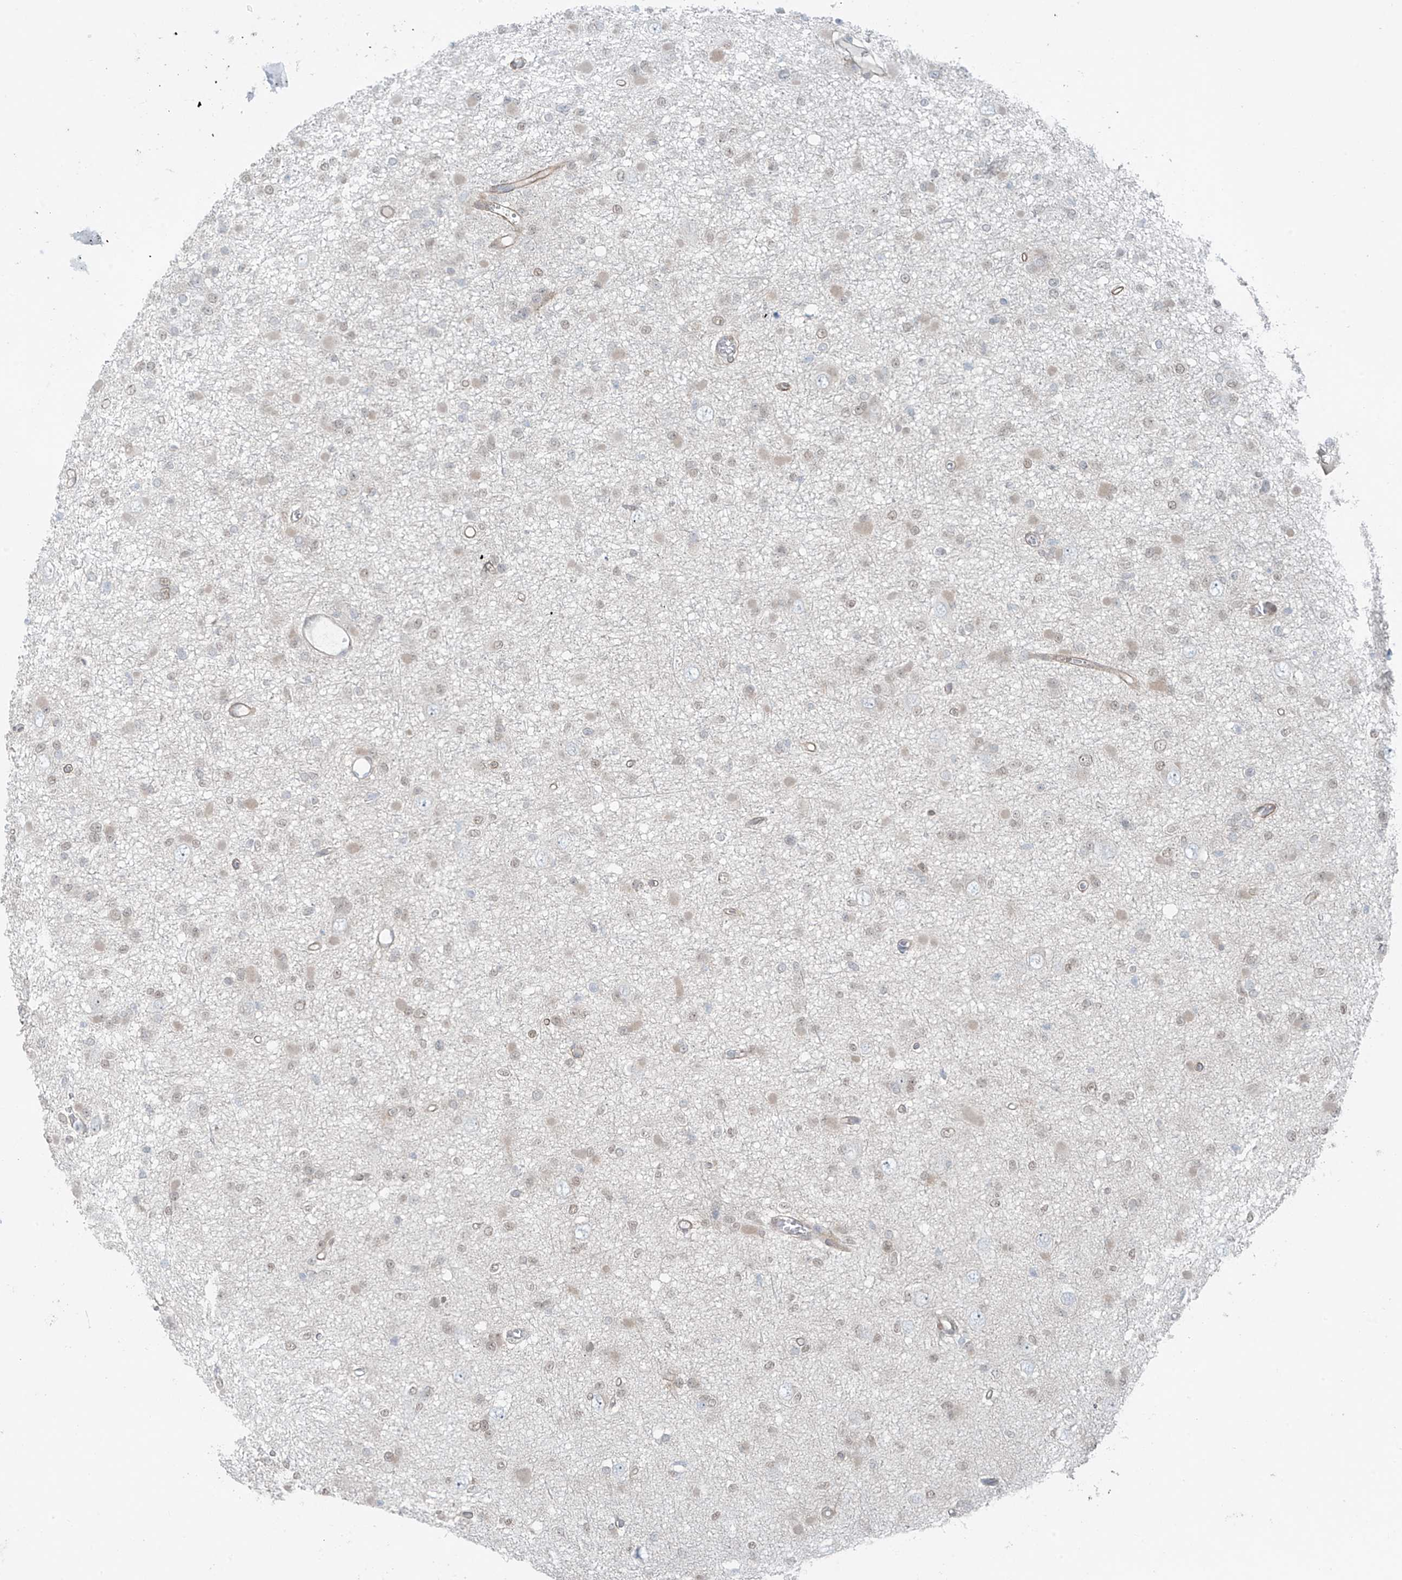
{"staining": {"intensity": "negative", "quantity": "none", "location": "none"}, "tissue": "glioma", "cell_type": "Tumor cells", "image_type": "cancer", "snomed": [{"axis": "morphology", "description": "Glioma, malignant, Low grade"}, {"axis": "topography", "description": "Brain"}], "caption": "Human glioma stained for a protein using IHC demonstrates no positivity in tumor cells.", "gene": "PPAT", "patient": {"sex": "female", "age": 22}}